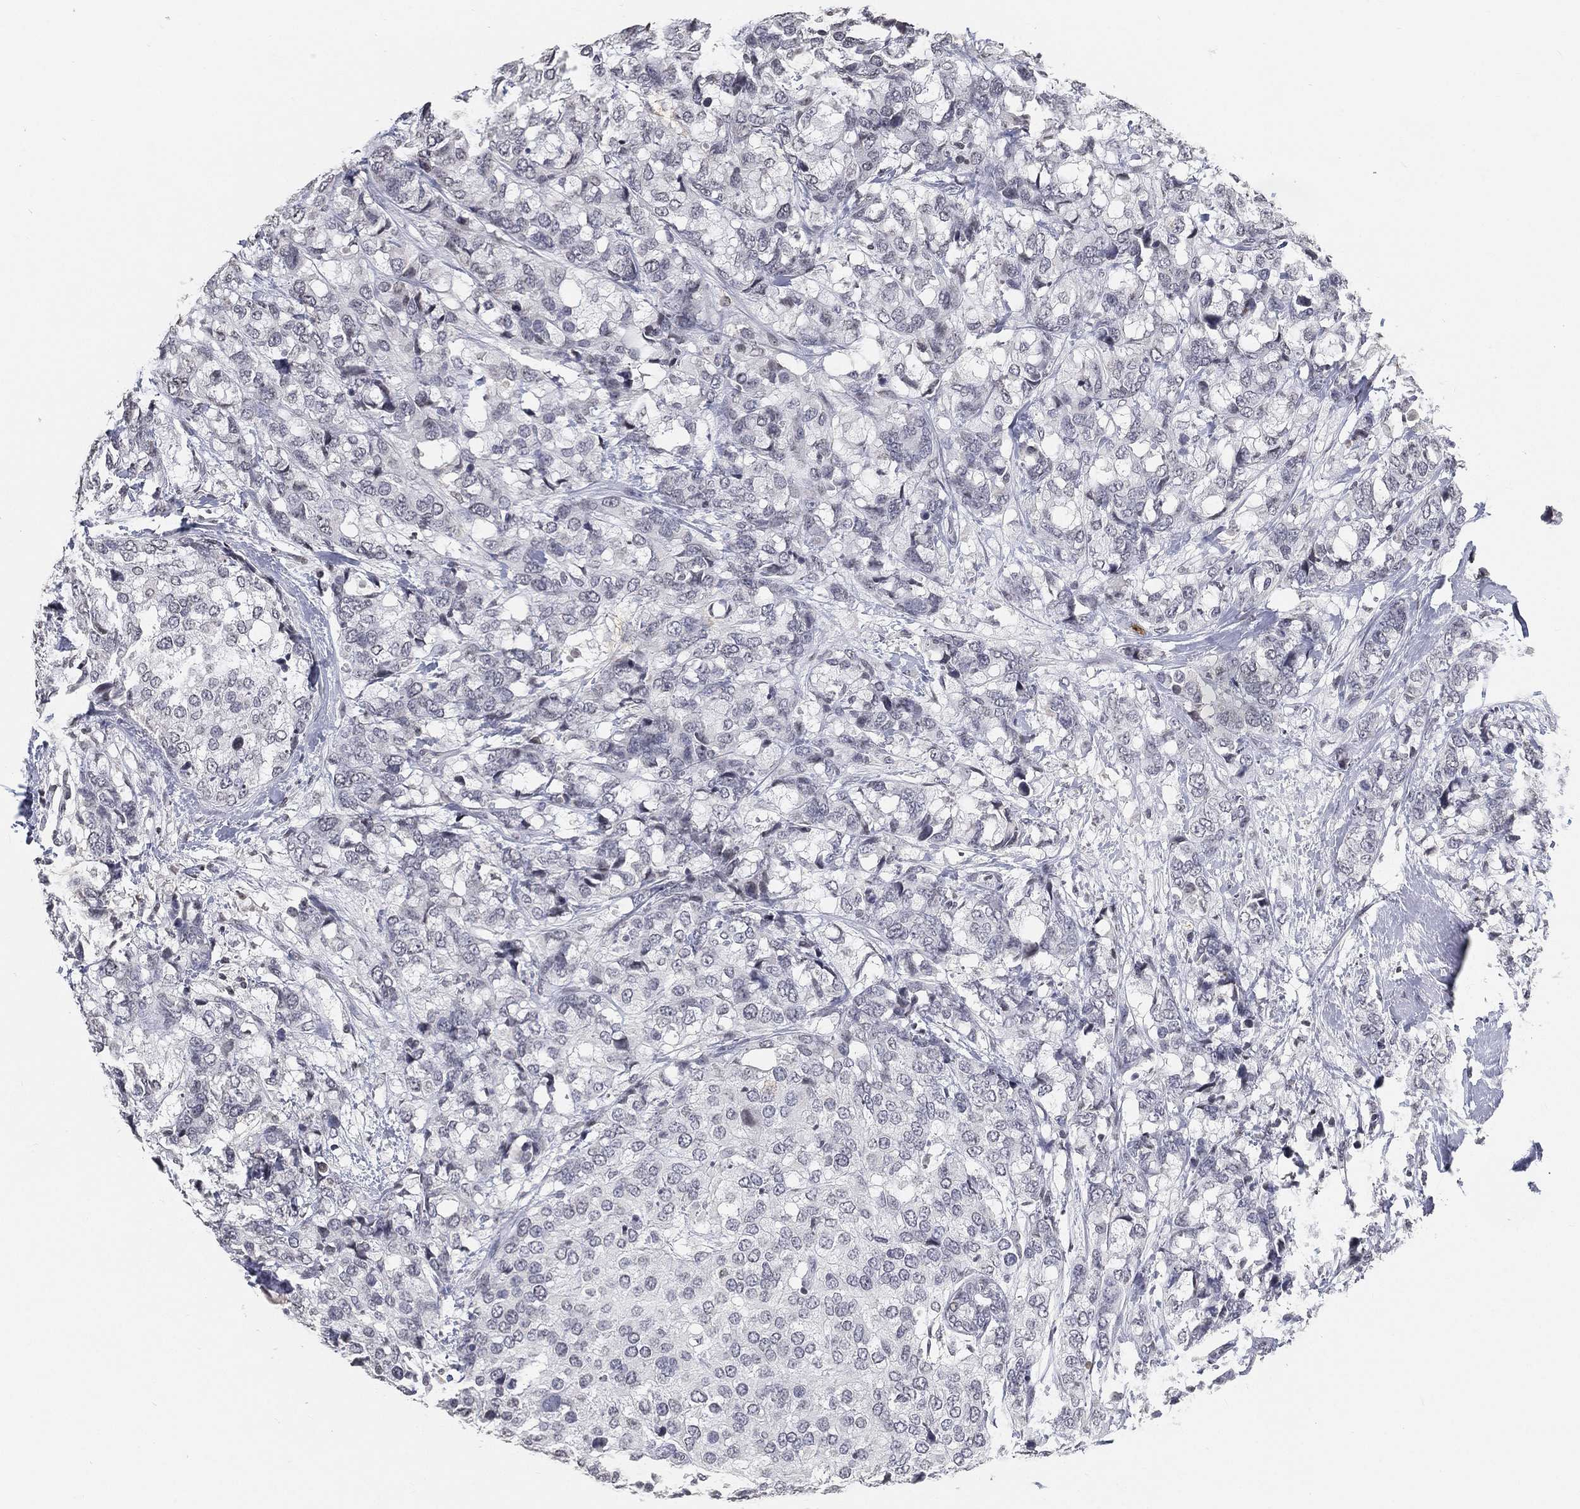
{"staining": {"intensity": "negative", "quantity": "none", "location": "none"}, "tissue": "breast cancer", "cell_type": "Tumor cells", "image_type": "cancer", "snomed": [{"axis": "morphology", "description": "Lobular carcinoma"}, {"axis": "topography", "description": "Breast"}], "caption": "A photomicrograph of human breast cancer is negative for staining in tumor cells.", "gene": "ARG1", "patient": {"sex": "female", "age": 59}}